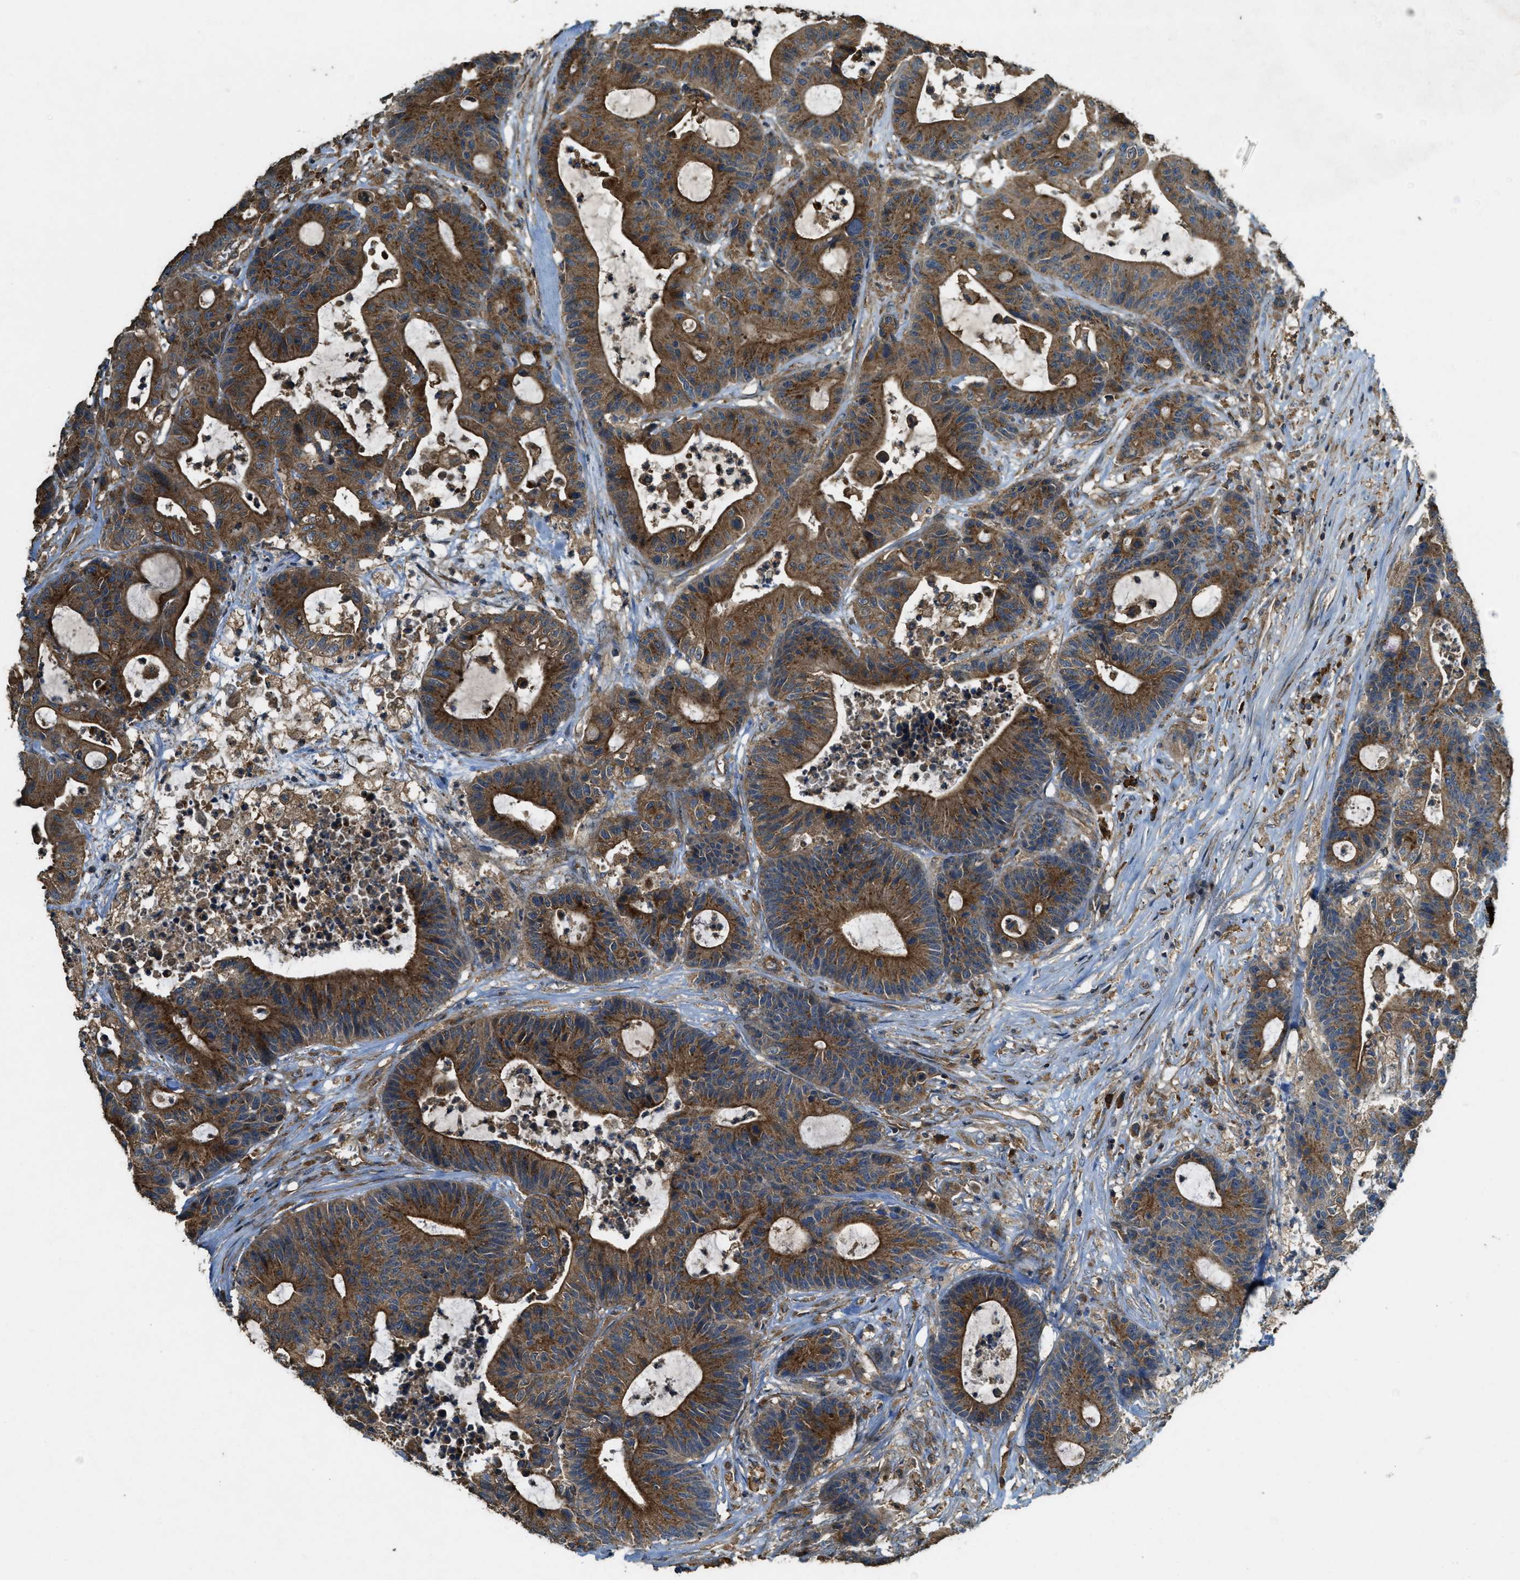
{"staining": {"intensity": "strong", "quantity": ">75%", "location": "cytoplasmic/membranous"}, "tissue": "colorectal cancer", "cell_type": "Tumor cells", "image_type": "cancer", "snomed": [{"axis": "morphology", "description": "Adenocarcinoma, NOS"}, {"axis": "topography", "description": "Colon"}], "caption": "This is a photomicrograph of immunohistochemistry staining of colorectal adenocarcinoma, which shows strong expression in the cytoplasmic/membranous of tumor cells.", "gene": "MAP3K8", "patient": {"sex": "female", "age": 84}}